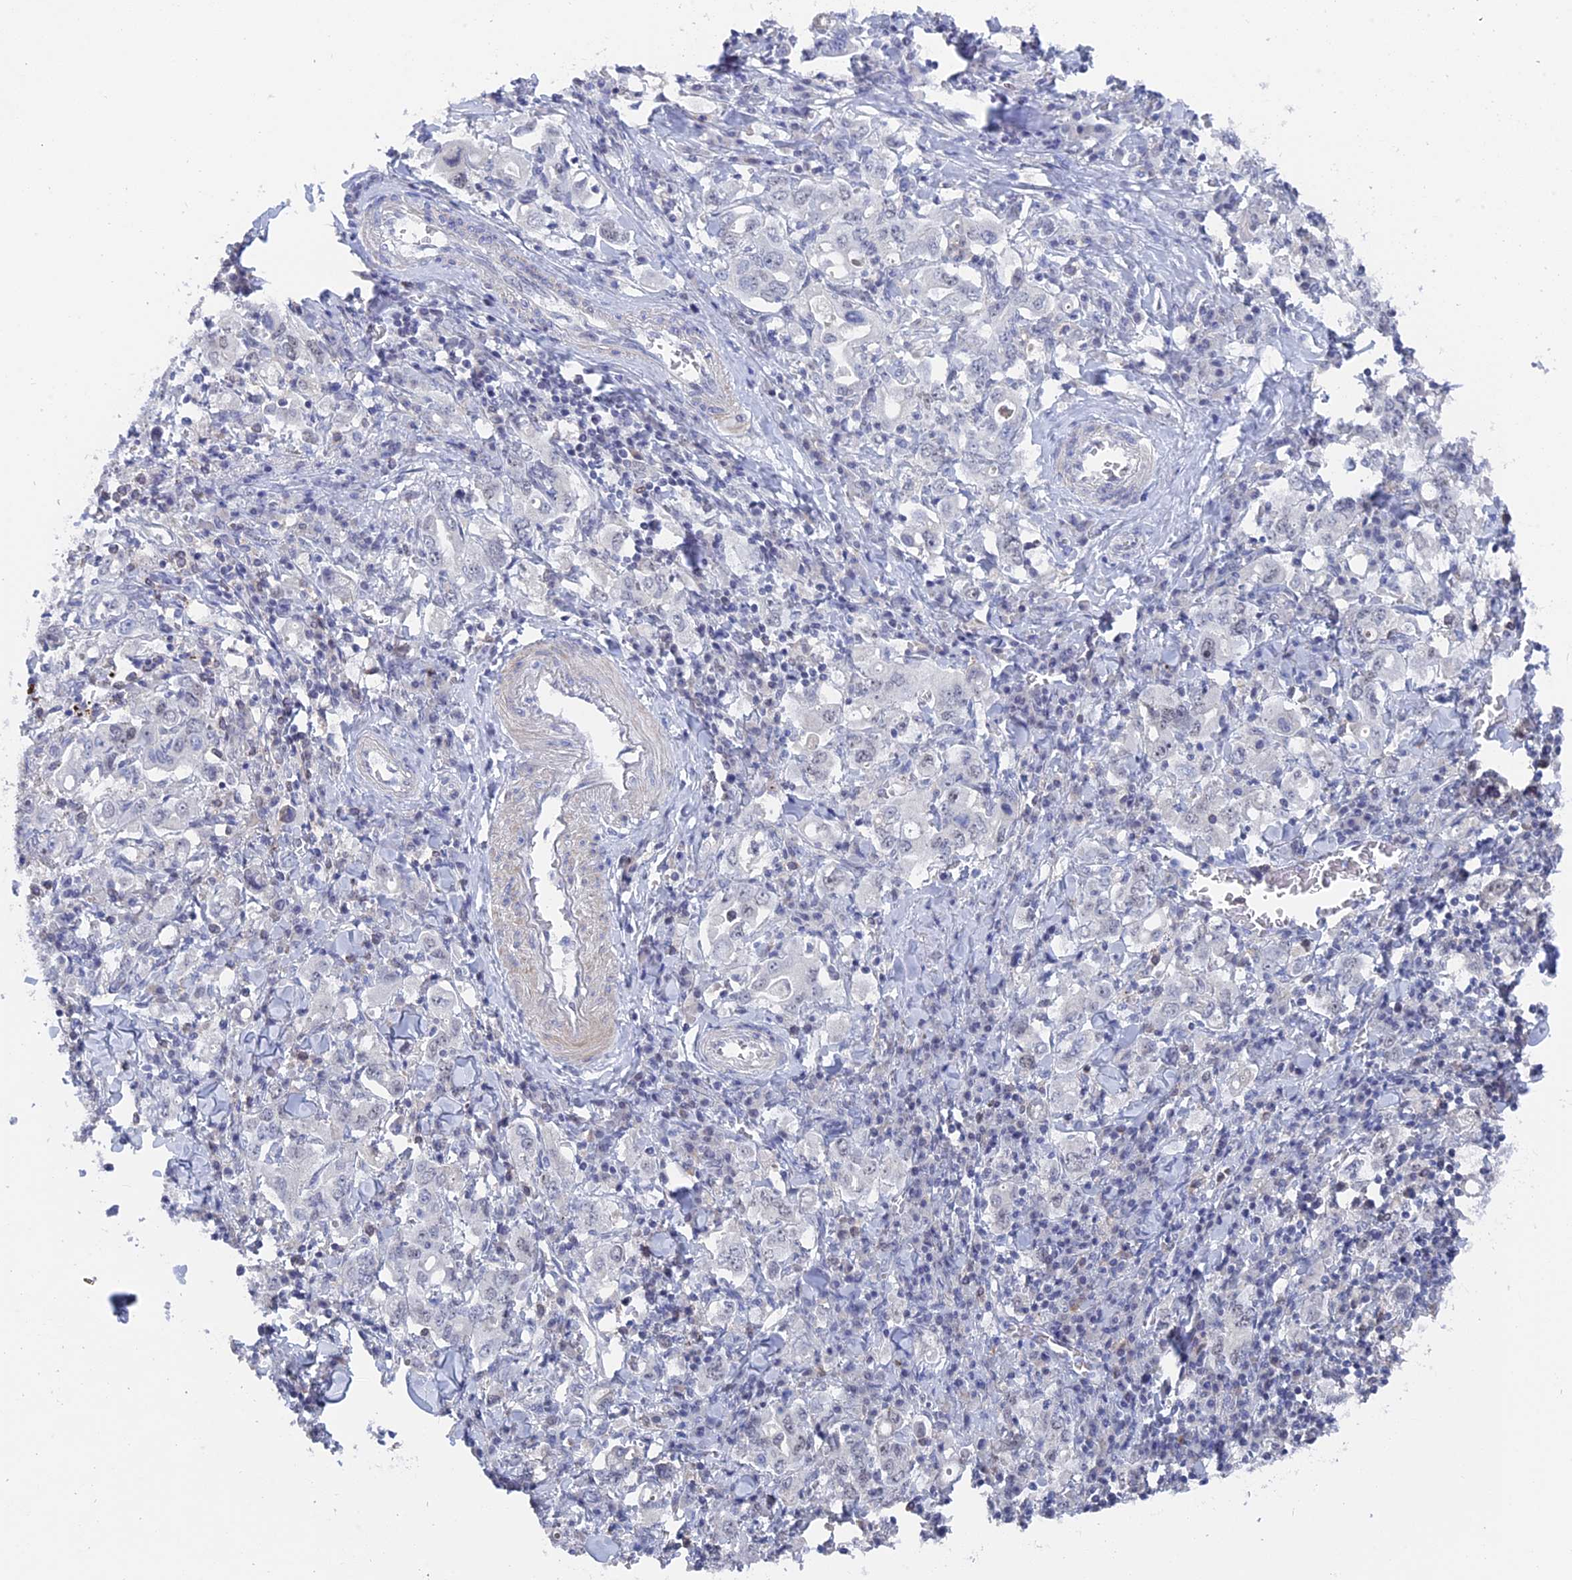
{"staining": {"intensity": "negative", "quantity": "none", "location": "none"}, "tissue": "stomach cancer", "cell_type": "Tumor cells", "image_type": "cancer", "snomed": [{"axis": "morphology", "description": "Adenocarcinoma, NOS"}, {"axis": "topography", "description": "Stomach, upper"}], "caption": "This image is of stomach cancer (adenocarcinoma) stained with IHC to label a protein in brown with the nuclei are counter-stained blue. There is no staining in tumor cells.", "gene": "BRD2", "patient": {"sex": "male", "age": 62}}